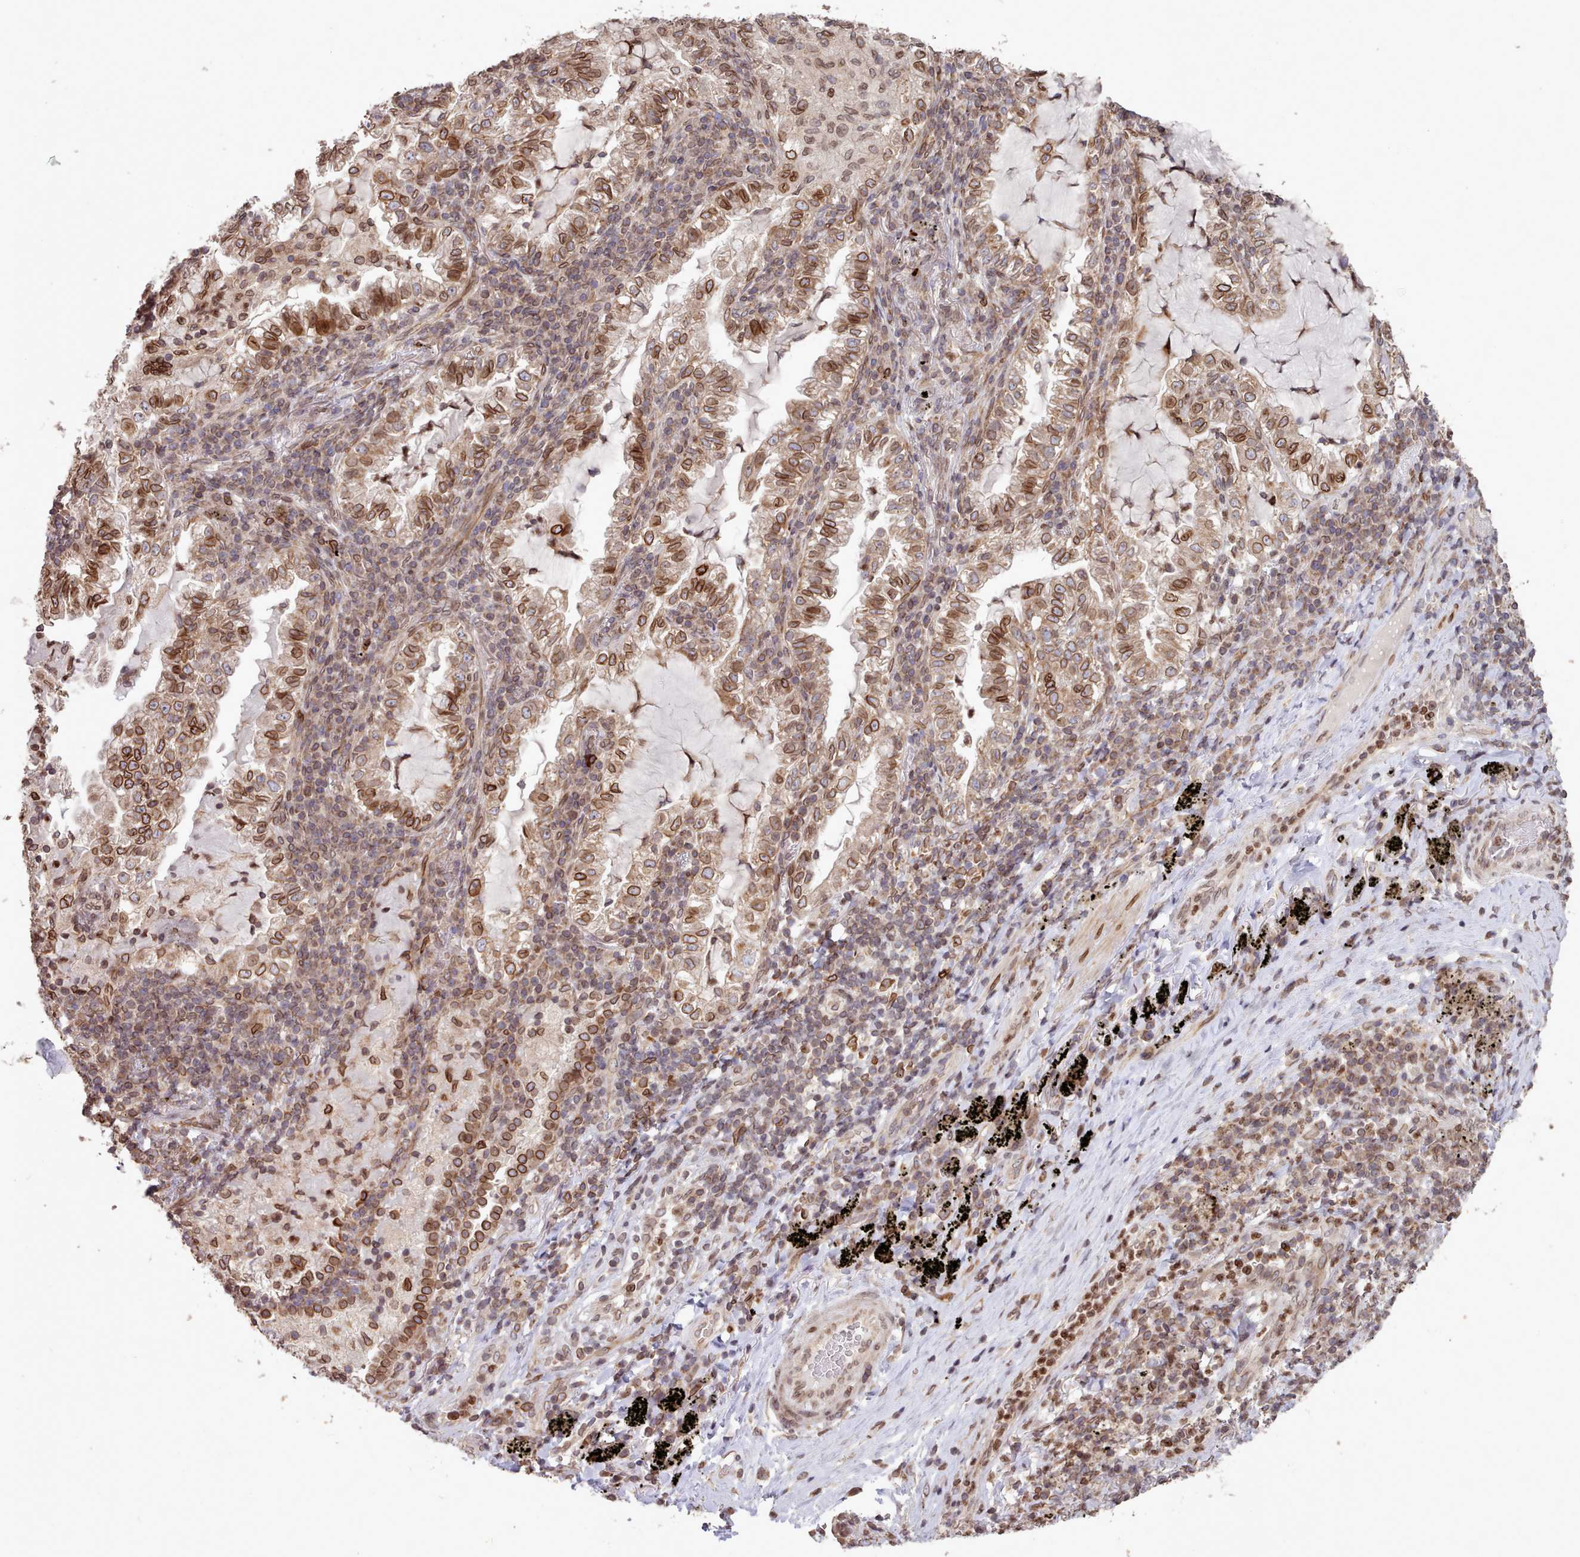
{"staining": {"intensity": "strong", "quantity": ">75%", "location": "cytoplasmic/membranous,nuclear"}, "tissue": "lung cancer", "cell_type": "Tumor cells", "image_type": "cancer", "snomed": [{"axis": "morphology", "description": "Adenocarcinoma, NOS"}, {"axis": "topography", "description": "Lung"}], "caption": "The image exhibits staining of adenocarcinoma (lung), revealing strong cytoplasmic/membranous and nuclear protein expression (brown color) within tumor cells.", "gene": "TOR1AIP1", "patient": {"sex": "female", "age": 73}}